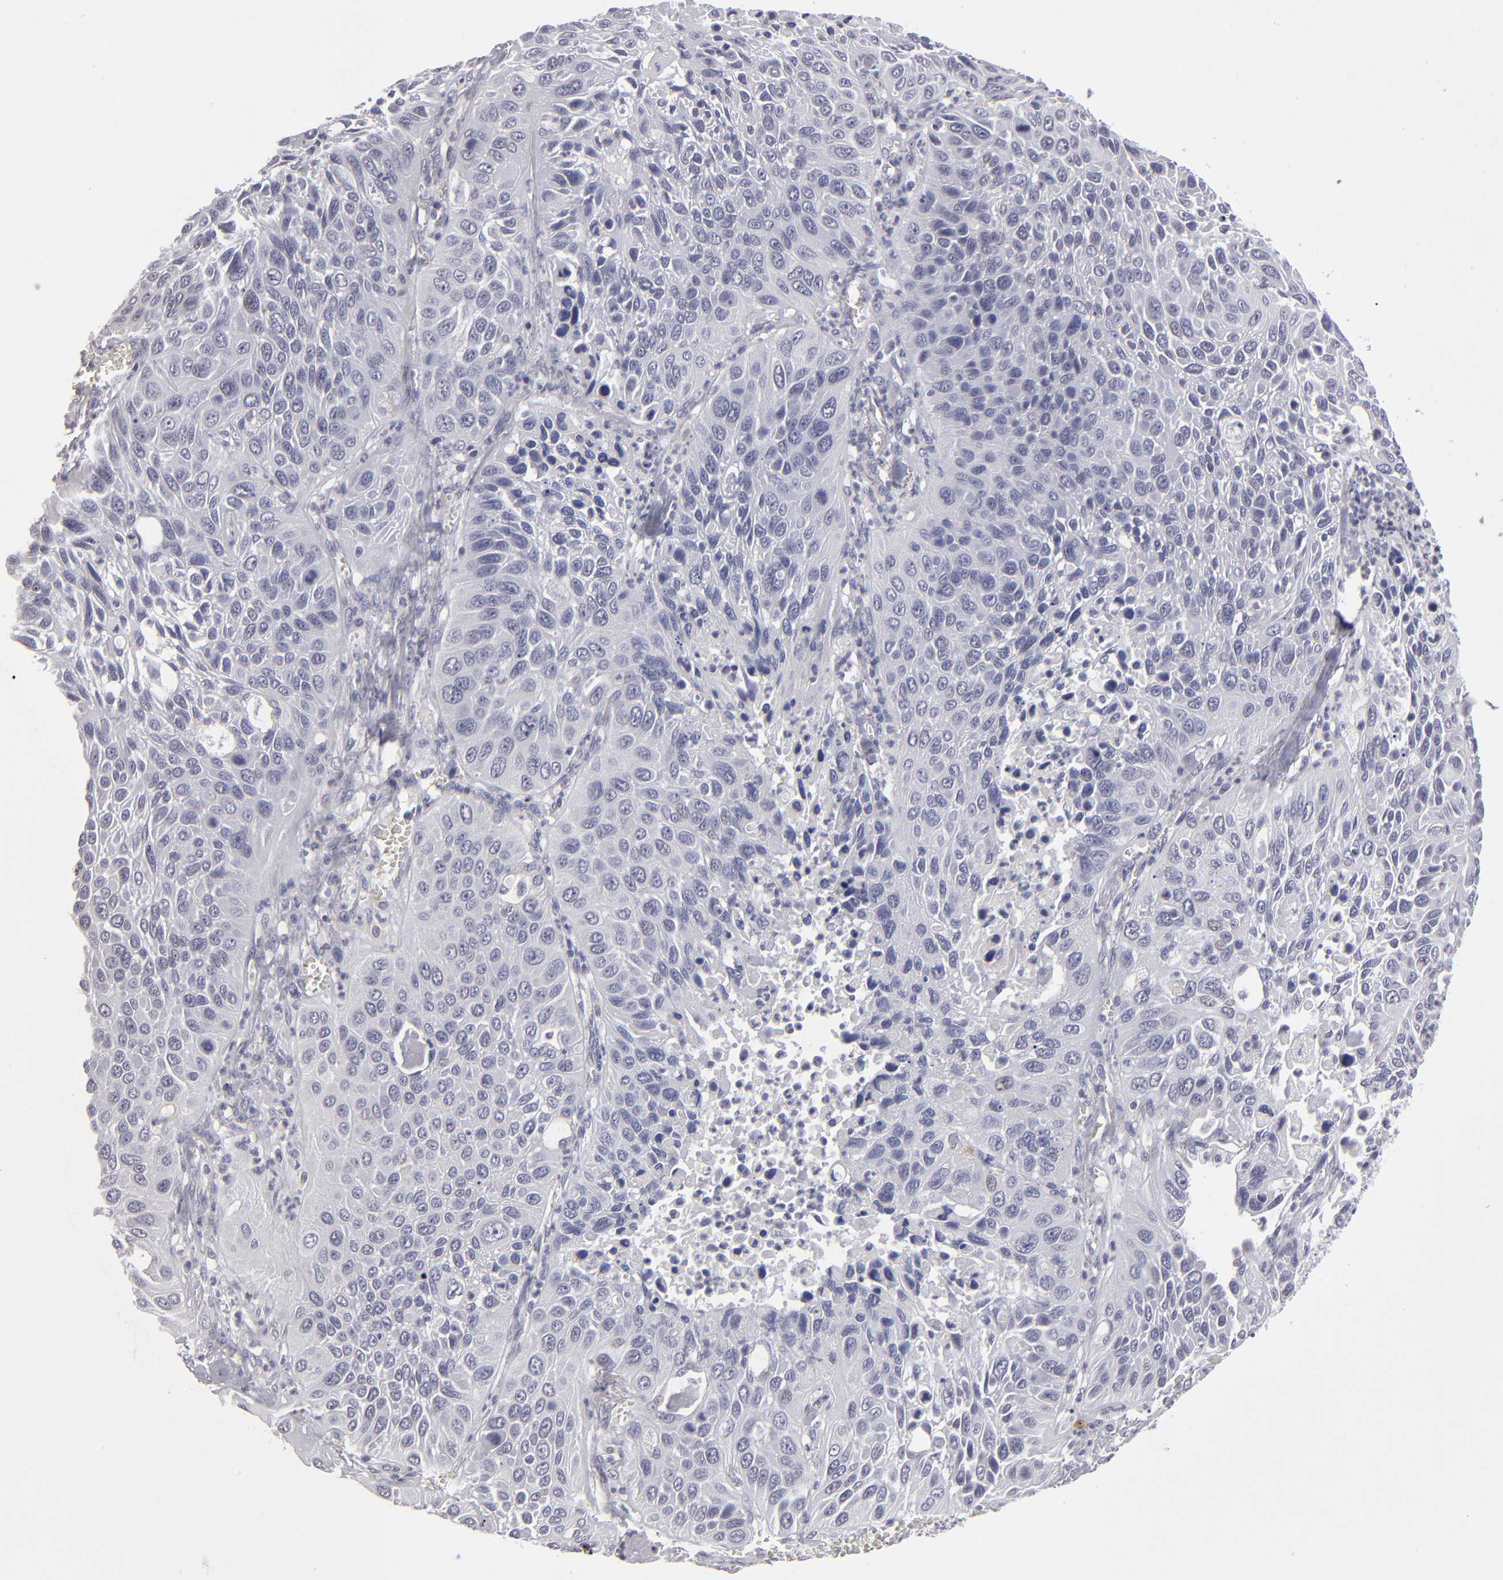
{"staining": {"intensity": "negative", "quantity": "none", "location": "none"}, "tissue": "lung cancer", "cell_type": "Tumor cells", "image_type": "cancer", "snomed": [{"axis": "morphology", "description": "Squamous cell carcinoma, NOS"}, {"axis": "topography", "description": "Lung"}], "caption": "Tumor cells show no significant protein staining in squamous cell carcinoma (lung).", "gene": "ZNF175", "patient": {"sex": "female", "age": 76}}